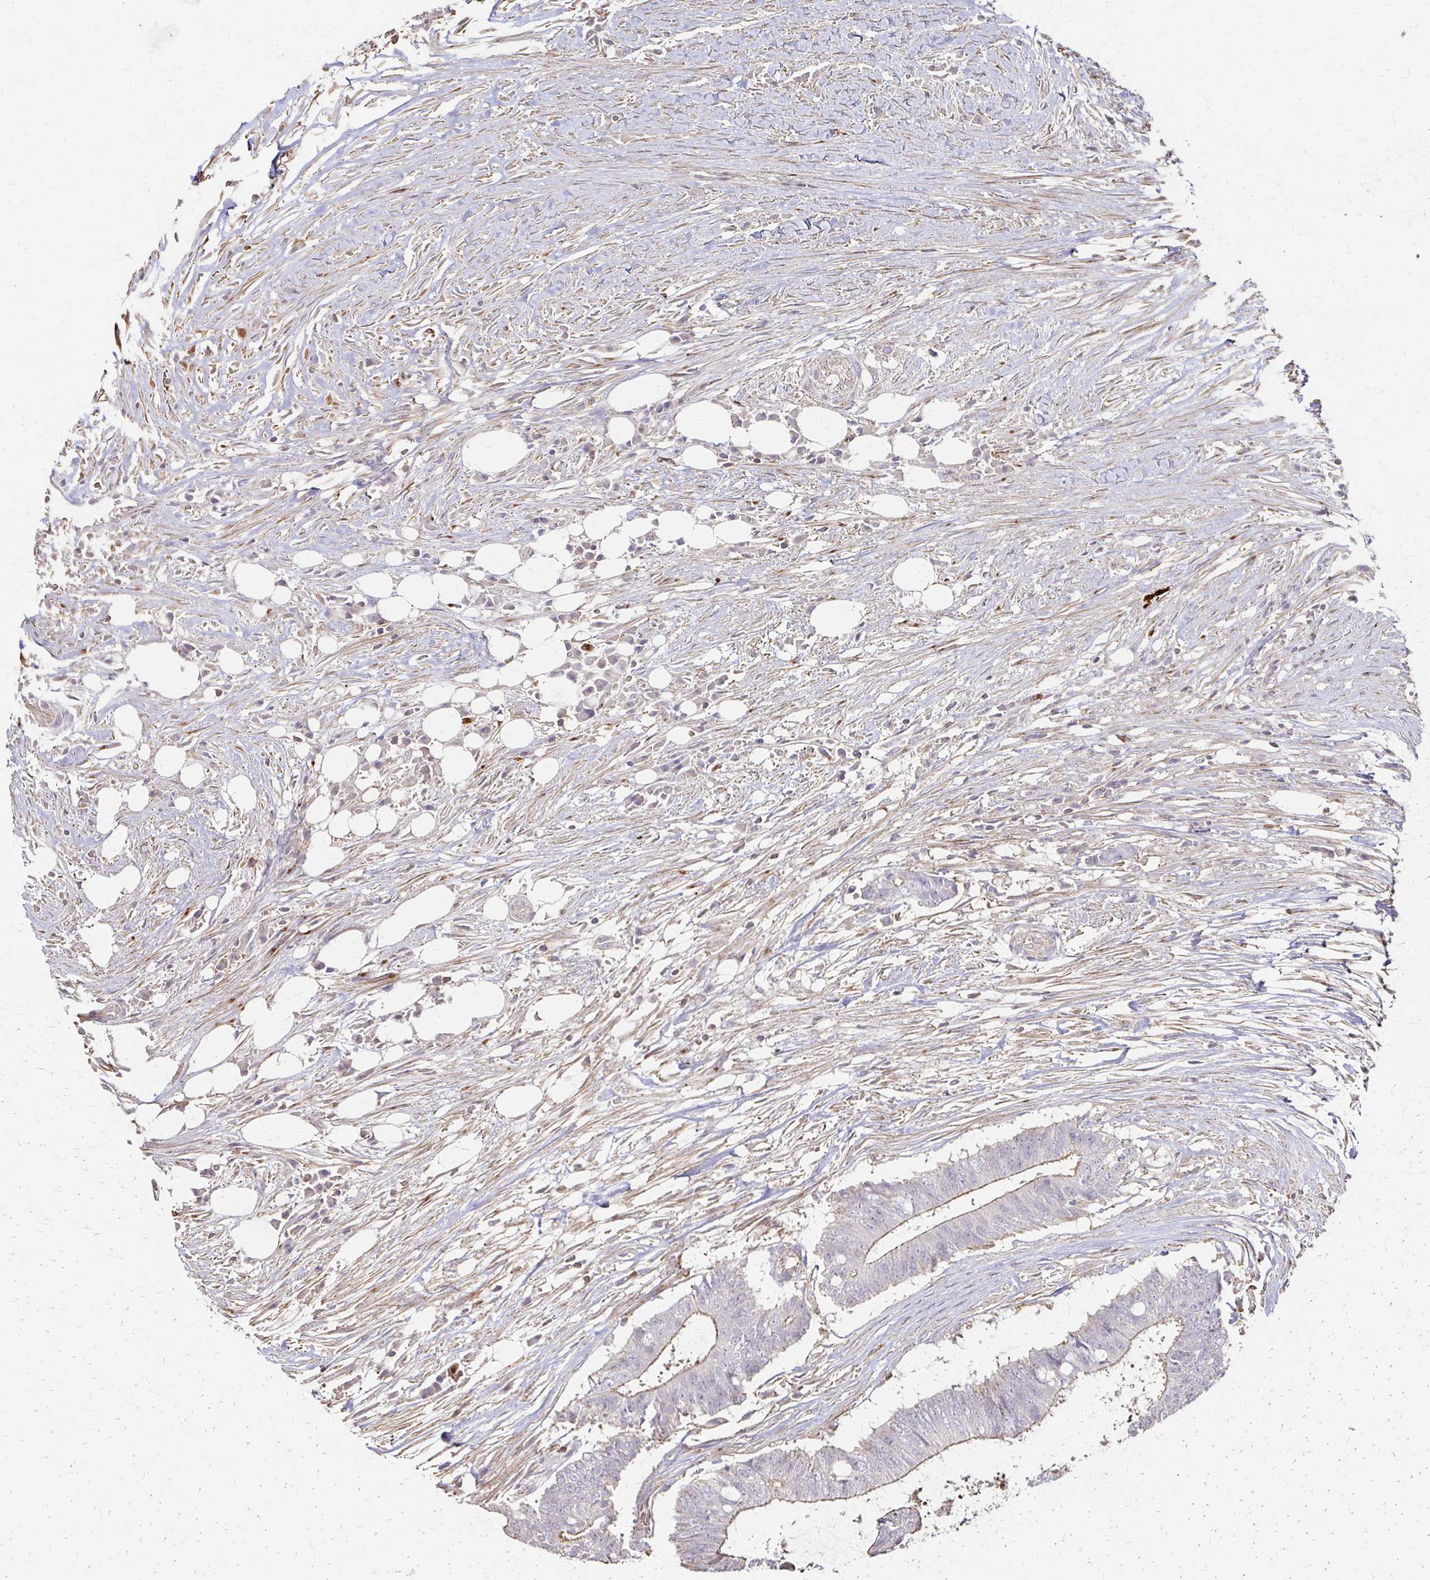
{"staining": {"intensity": "weak", "quantity": "<25%", "location": "cytoplasmic/membranous"}, "tissue": "colorectal cancer", "cell_type": "Tumor cells", "image_type": "cancer", "snomed": [{"axis": "morphology", "description": "Adenocarcinoma, NOS"}, {"axis": "topography", "description": "Colon"}], "caption": "Immunohistochemical staining of human colorectal cancer exhibits no significant expression in tumor cells.", "gene": "C1QTNF7", "patient": {"sex": "female", "age": 43}}